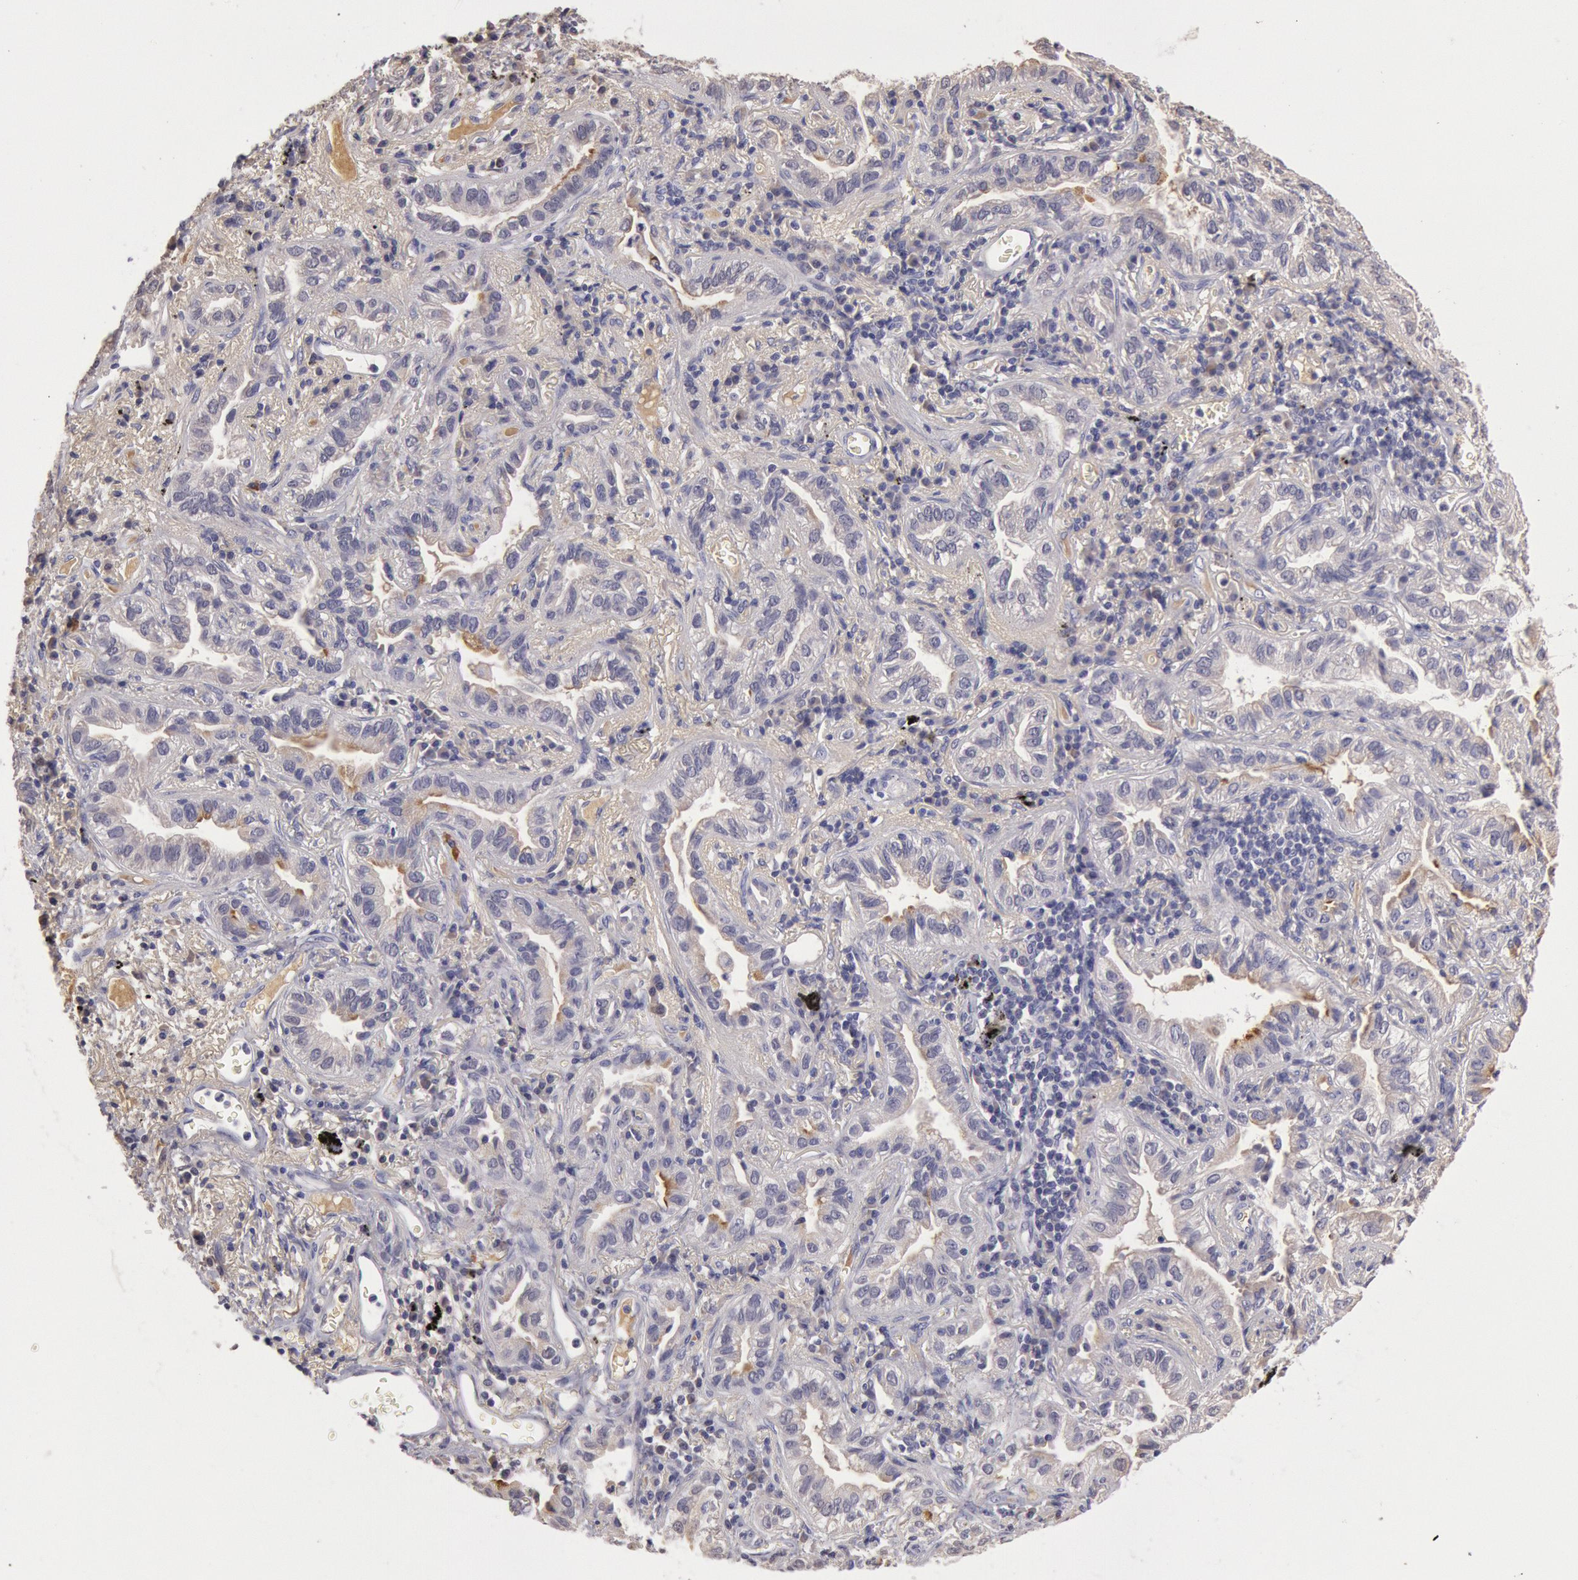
{"staining": {"intensity": "negative", "quantity": "none", "location": "none"}, "tissue": "lung cancer", "cell_type": "Tumor cells", "image_type": "cancer", "snomed": [{"axis": "morphology", "description": "Adenocarcinoma, NOS"}, {"axis": "topography", "description": "Lung"}], "caption": "Immunohistochemical staining of lung adenocarcinoma exhibits no significant expression in tumor cells. The staining was performed using DAB to visualize the protein expression in brown, while the nuclei were stained in blue with hematoxylin (Magnification: 20x).", "gene": "C1R", "patient": {"sex": "female", "age": 50}}